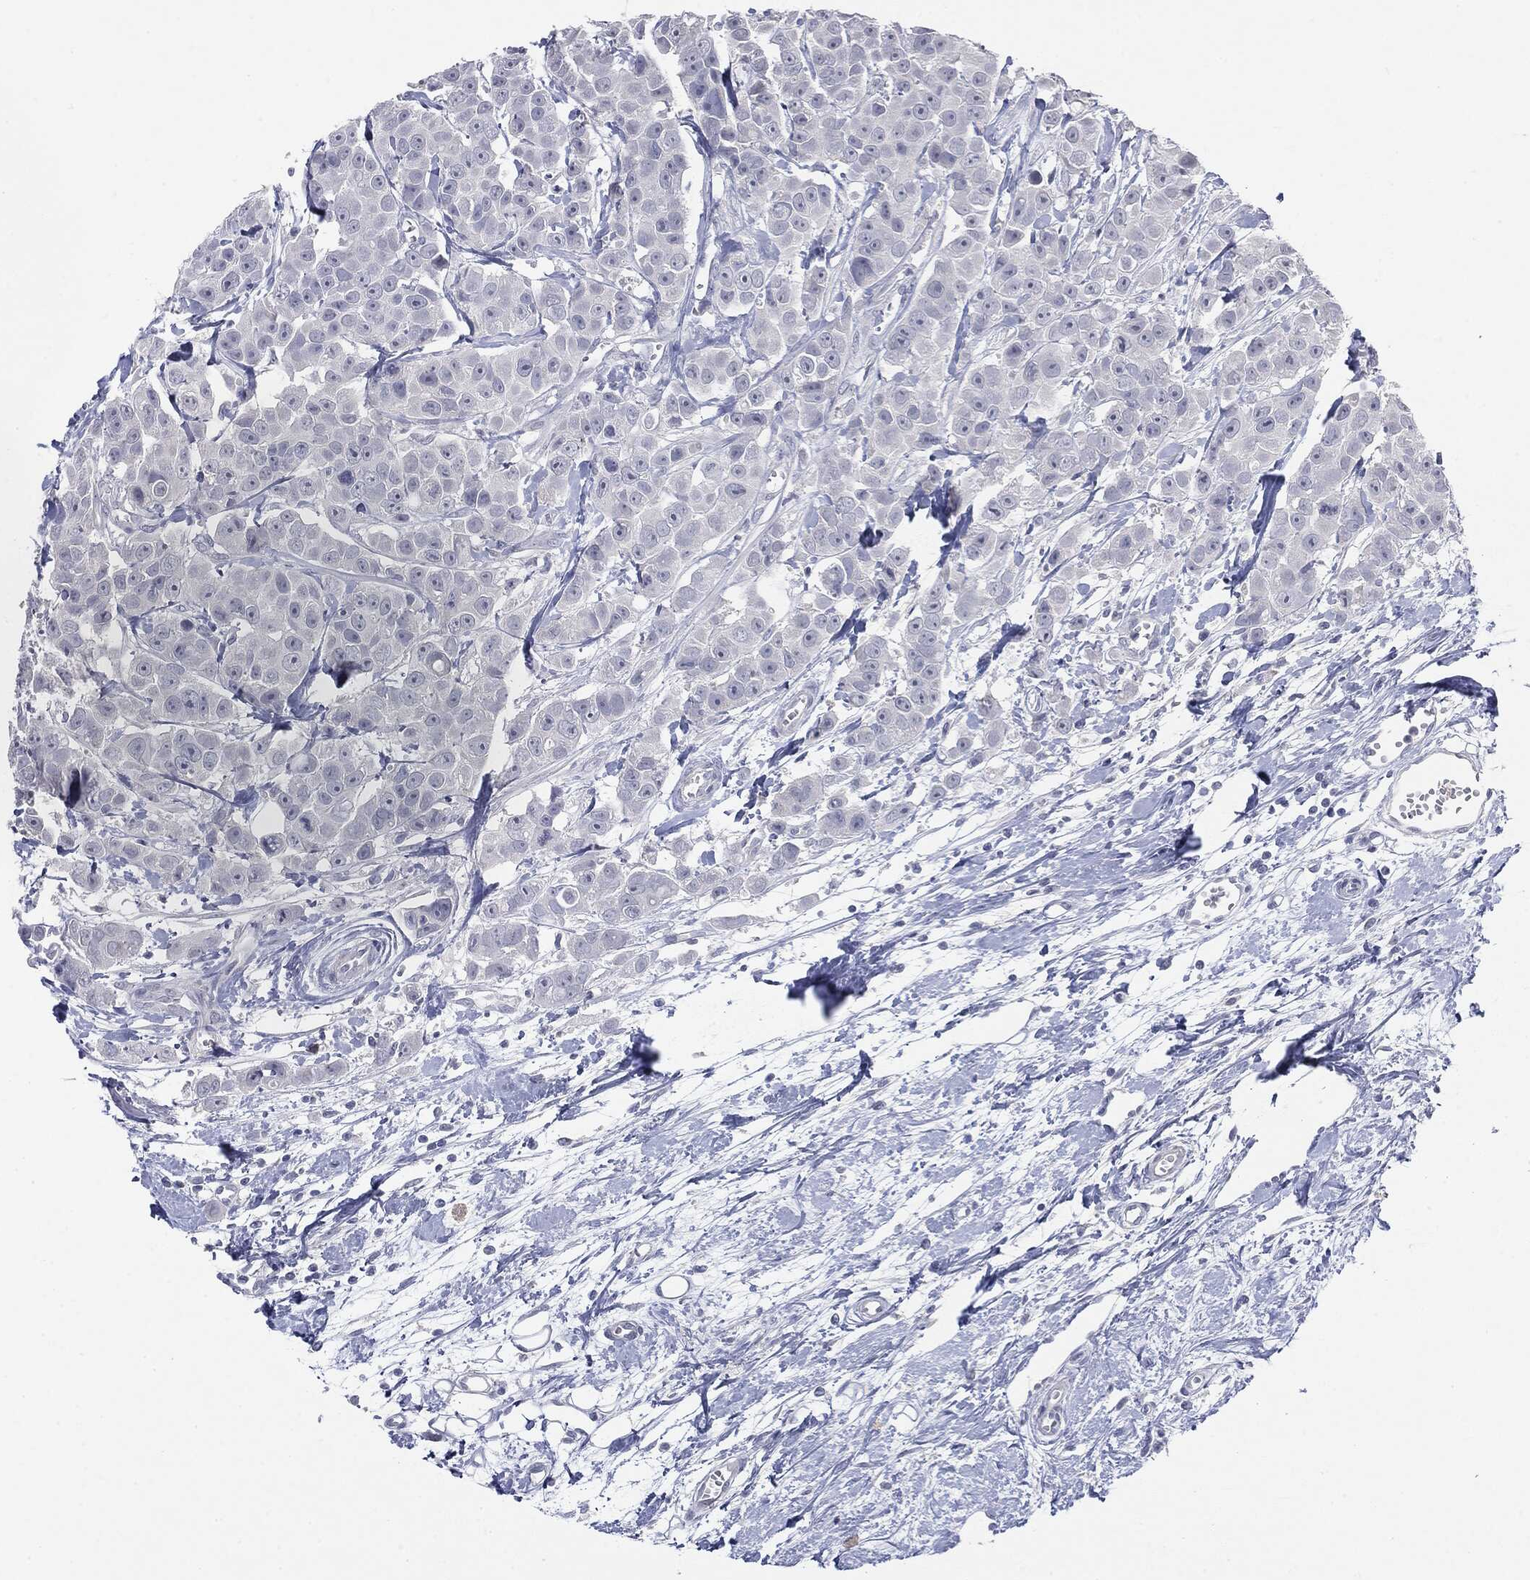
{"staining": {"intensity": "negative", "quantity": "none", "location": "none"}, "tissue": "breast cancer", "cell_type": "Tumor cells", "image_type": "cancer", "snomed": [{"axis": "morphology", "description": "Duct carcinoma"}, {"axis": "topography", "description": "Breast"}], "caption": "Image shows no significant protein positivity in tumor cells of infiltrating ductal carcinoma (breast).", "gene": "CGB1", "patient": {"sex": "female", "age": 35}}